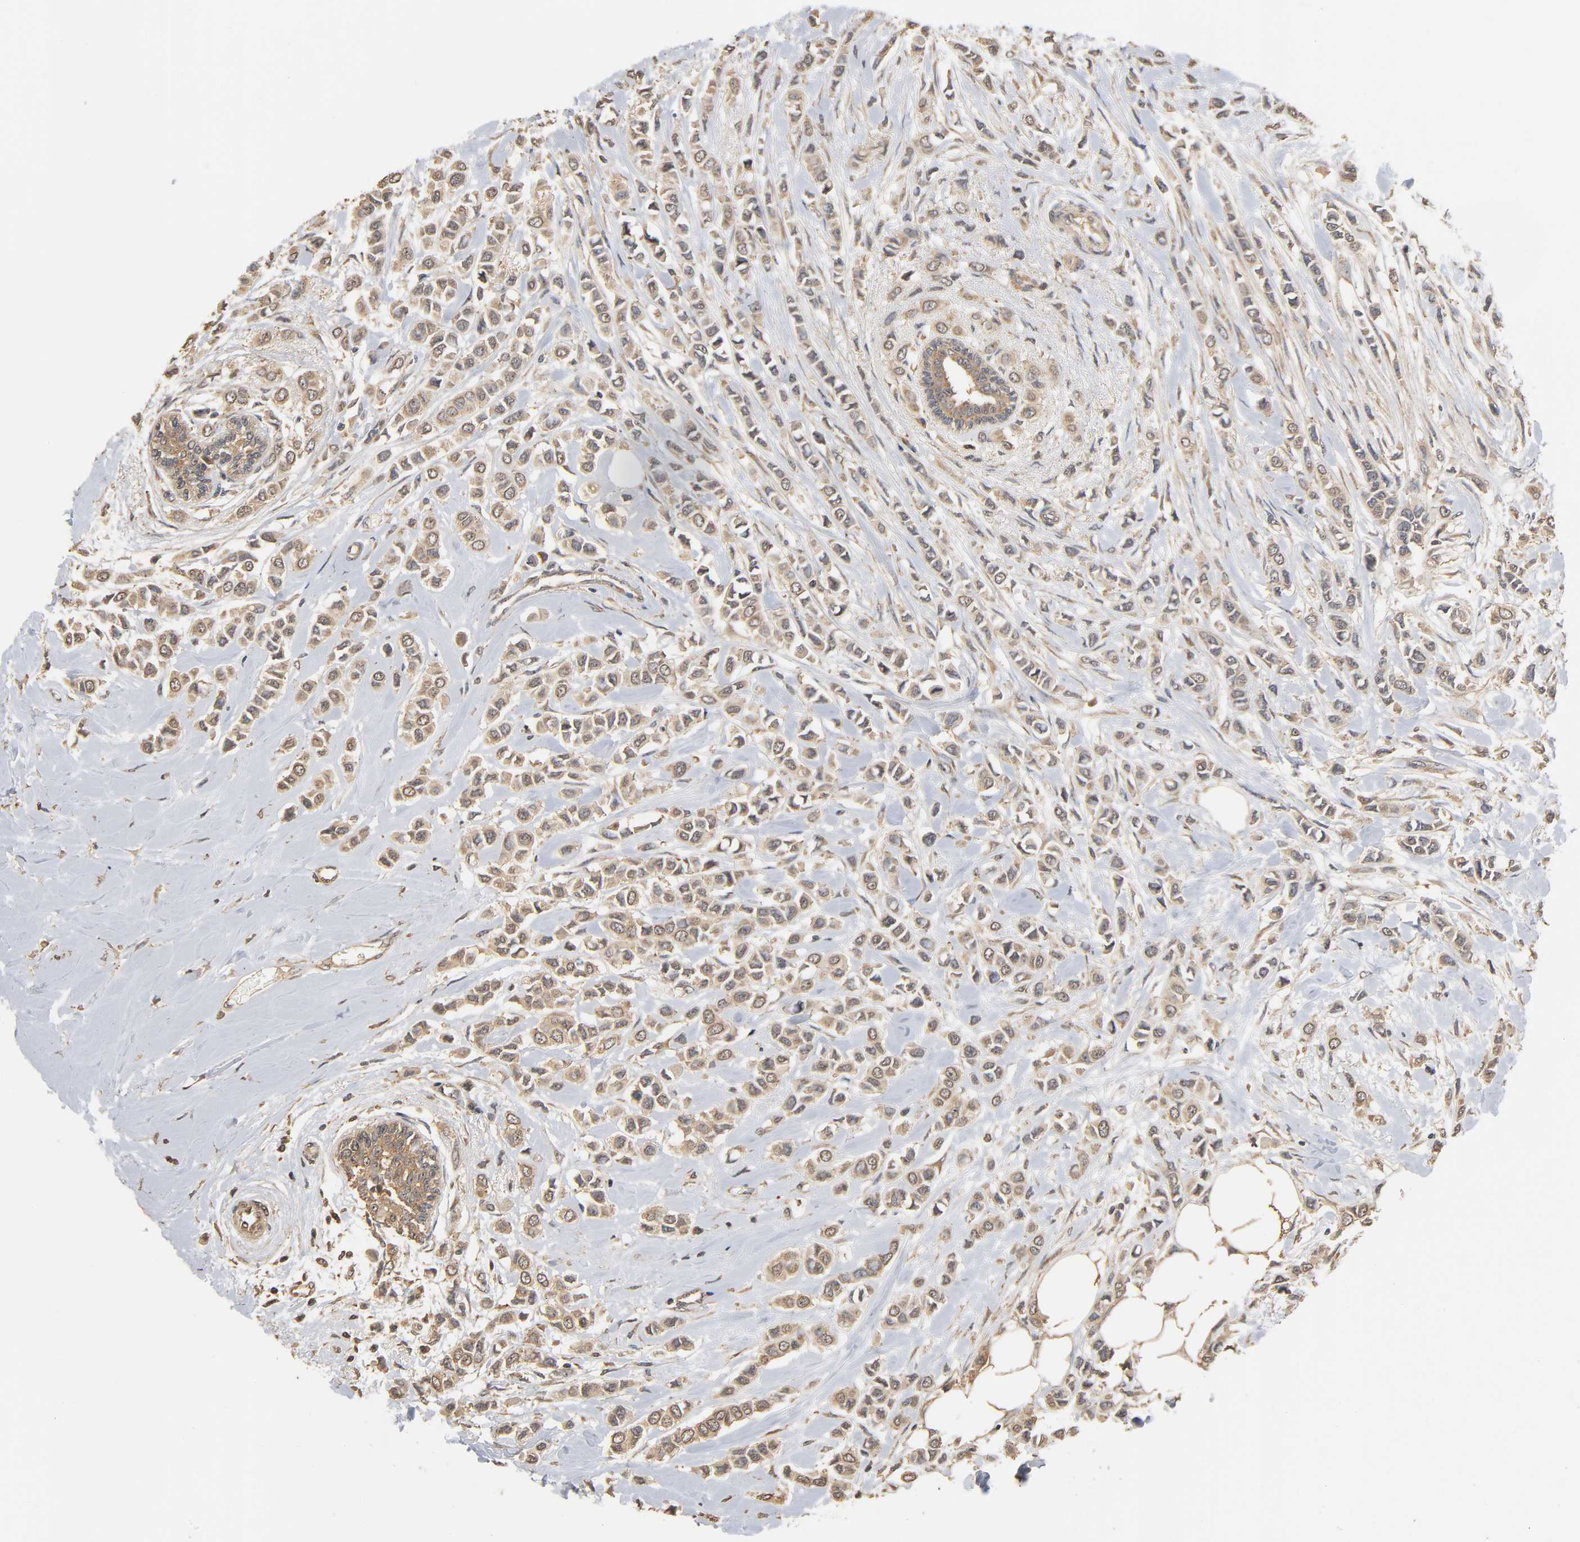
{"staining": {"intensity": "weak", "quantity": ">75%", "location": "cytoplasmic/membranous"}, "tissue": "breast cancer", "cell_type": "Tumor cells", "image_type": "cancer", "snomed": [{"axis": "morphology", "description": "Lobular carcinoma"}, {"axis": "topography", "description": "Breast"}], "caption": "Protein expression analysis of breast cancer (lobular carcinoma) reveals weak cytoplasmic/membranous expression in approximately >75% of tumor cells. (brown staining indicates protein expression, while blue staining denotes nuclei).", "gene": "ARHGEF7", "patient": {"sex": "female", "age": 51}}